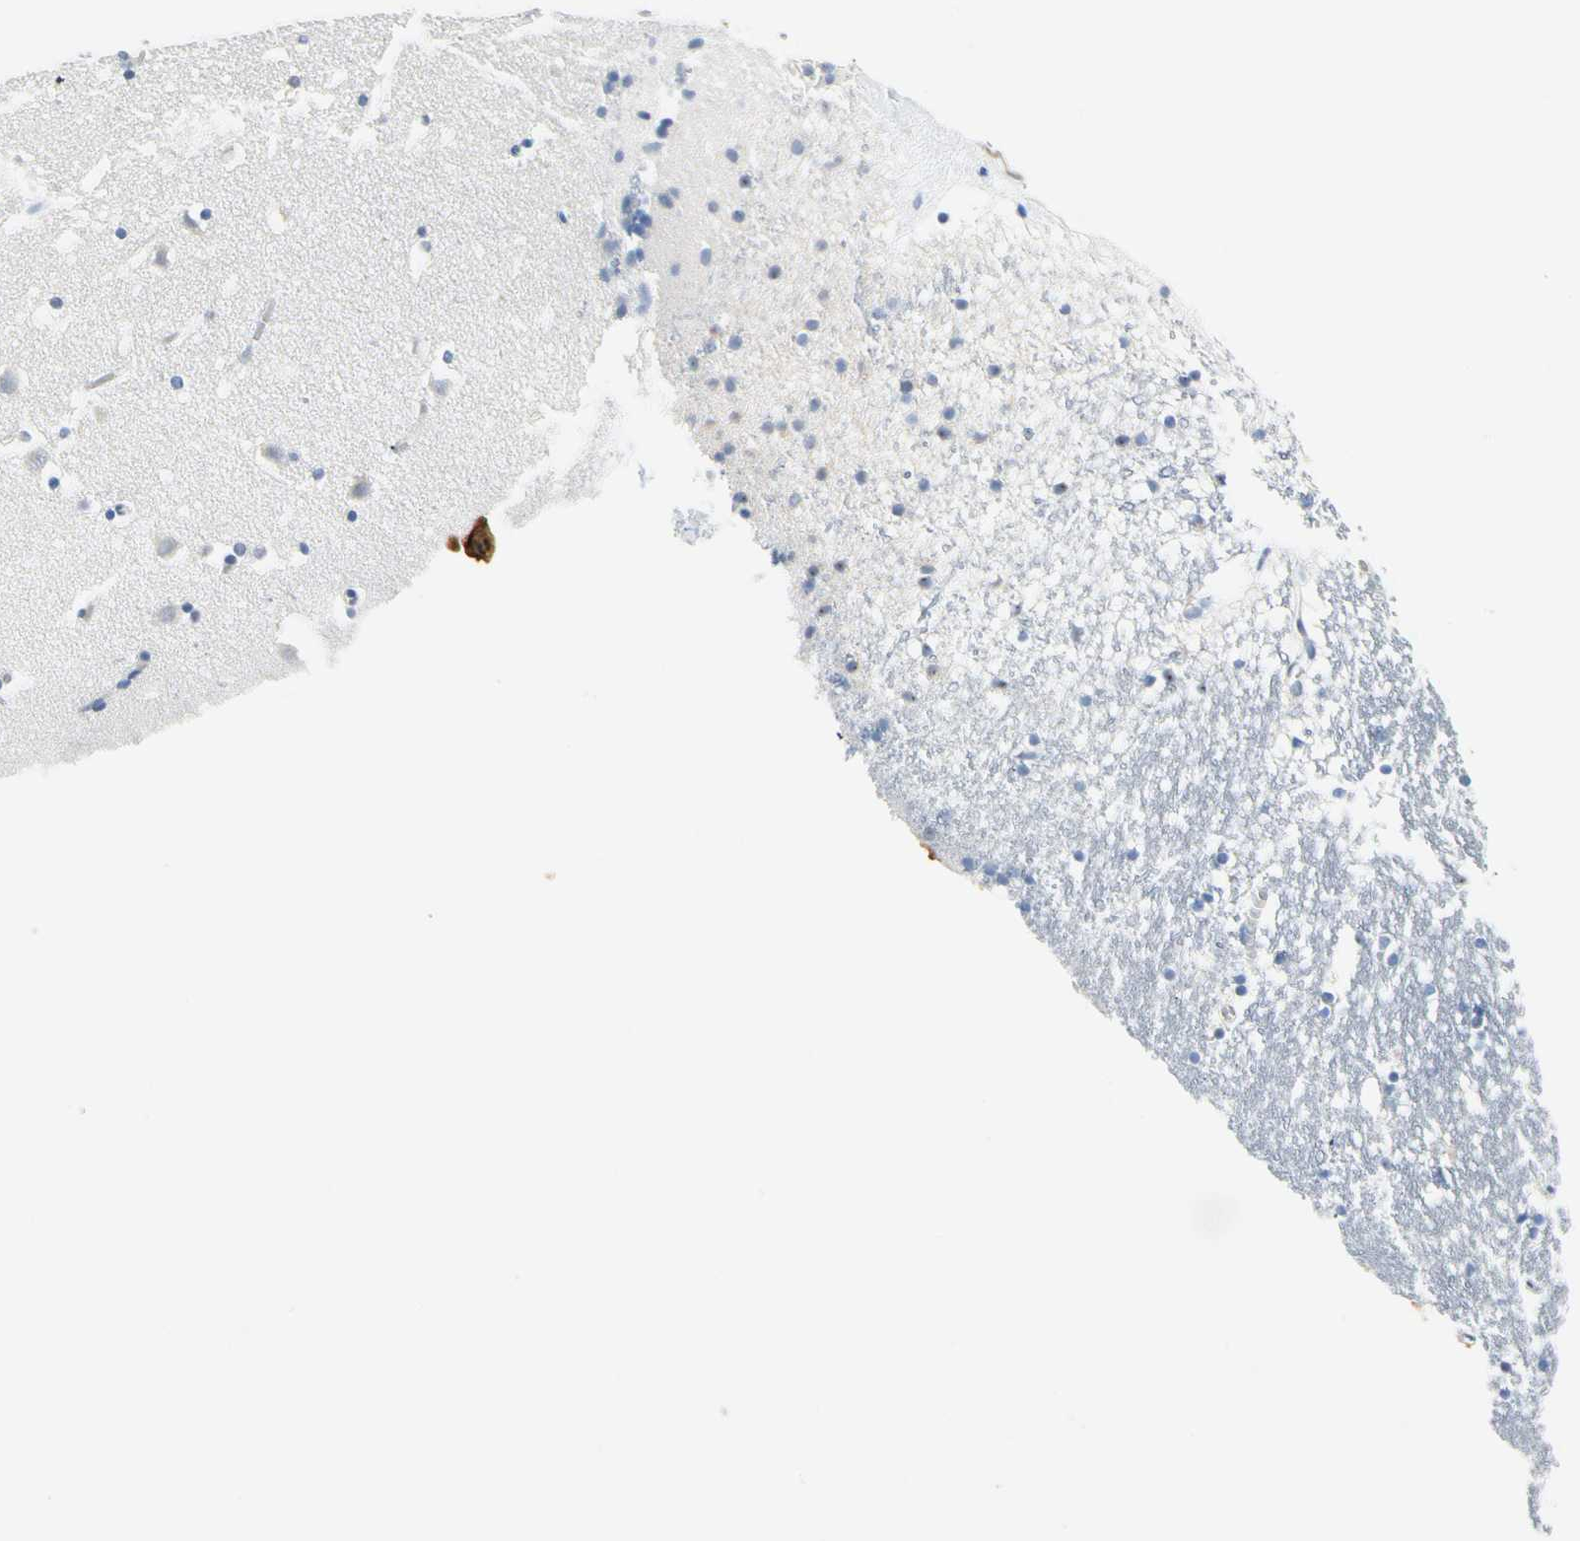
{"staining": {"intensity": "moderate", "quantity": "<25%", "location": "nuclear"}, "tissue": "caudate", "cell_type": "Glial cells", "image_type": "normal", "snomed": [{"axis": "morphology", "description": "Normal tissue, NOS"}, {"axis": "topography", "description": "Lateral ventricle wall"}], "caption": "The photomicrograph demonstrates a brown stain indicating the presence of a protein in the nuclear of glial cells in caudate.", "gene": "LAMB3", "patient": {"sex": "male", "age": 45}}